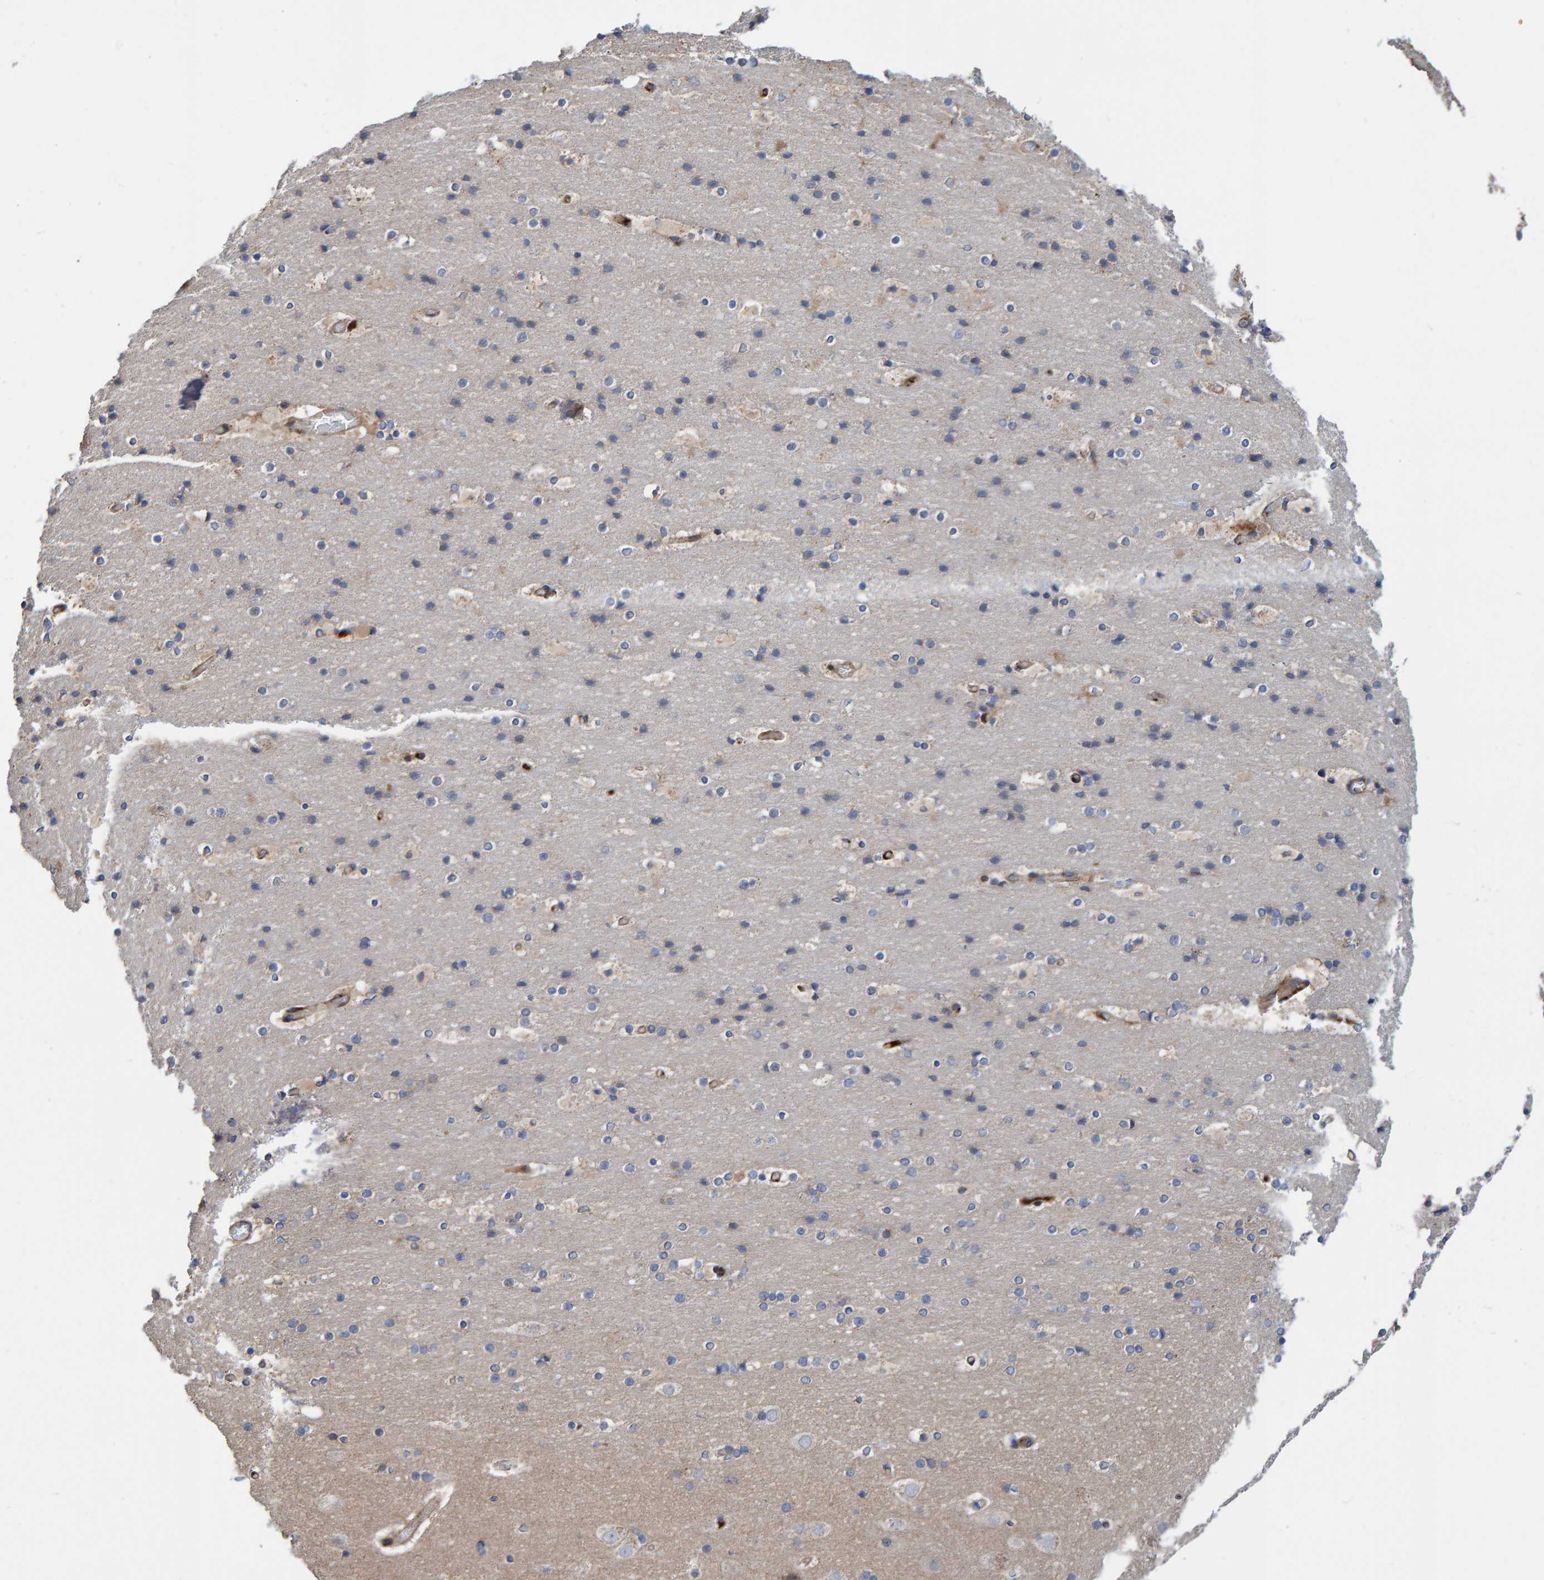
{"staining": {"intensity": "moderate", "quantity": ">75%", "location": "cytoplasmic/membranous"}, "tissue": "cerebral cortex", "cell_type": "Endothelial cells", "image_type": "normal", "snomed": [{"axis": "morphology", "description": "Normal tissue, NOS"}, {"axis": "topography", "description": "Cerebral cortex"}], "caption": "Protein staining by immunohistochemistry demonstrates moderate cytoplasmic/membranous expression in approximately >75% of endothelial cells in unremarkable cerebral cortex.", "gene": "KIAA0753", "patient": {"sex": "male", "age": 57}}